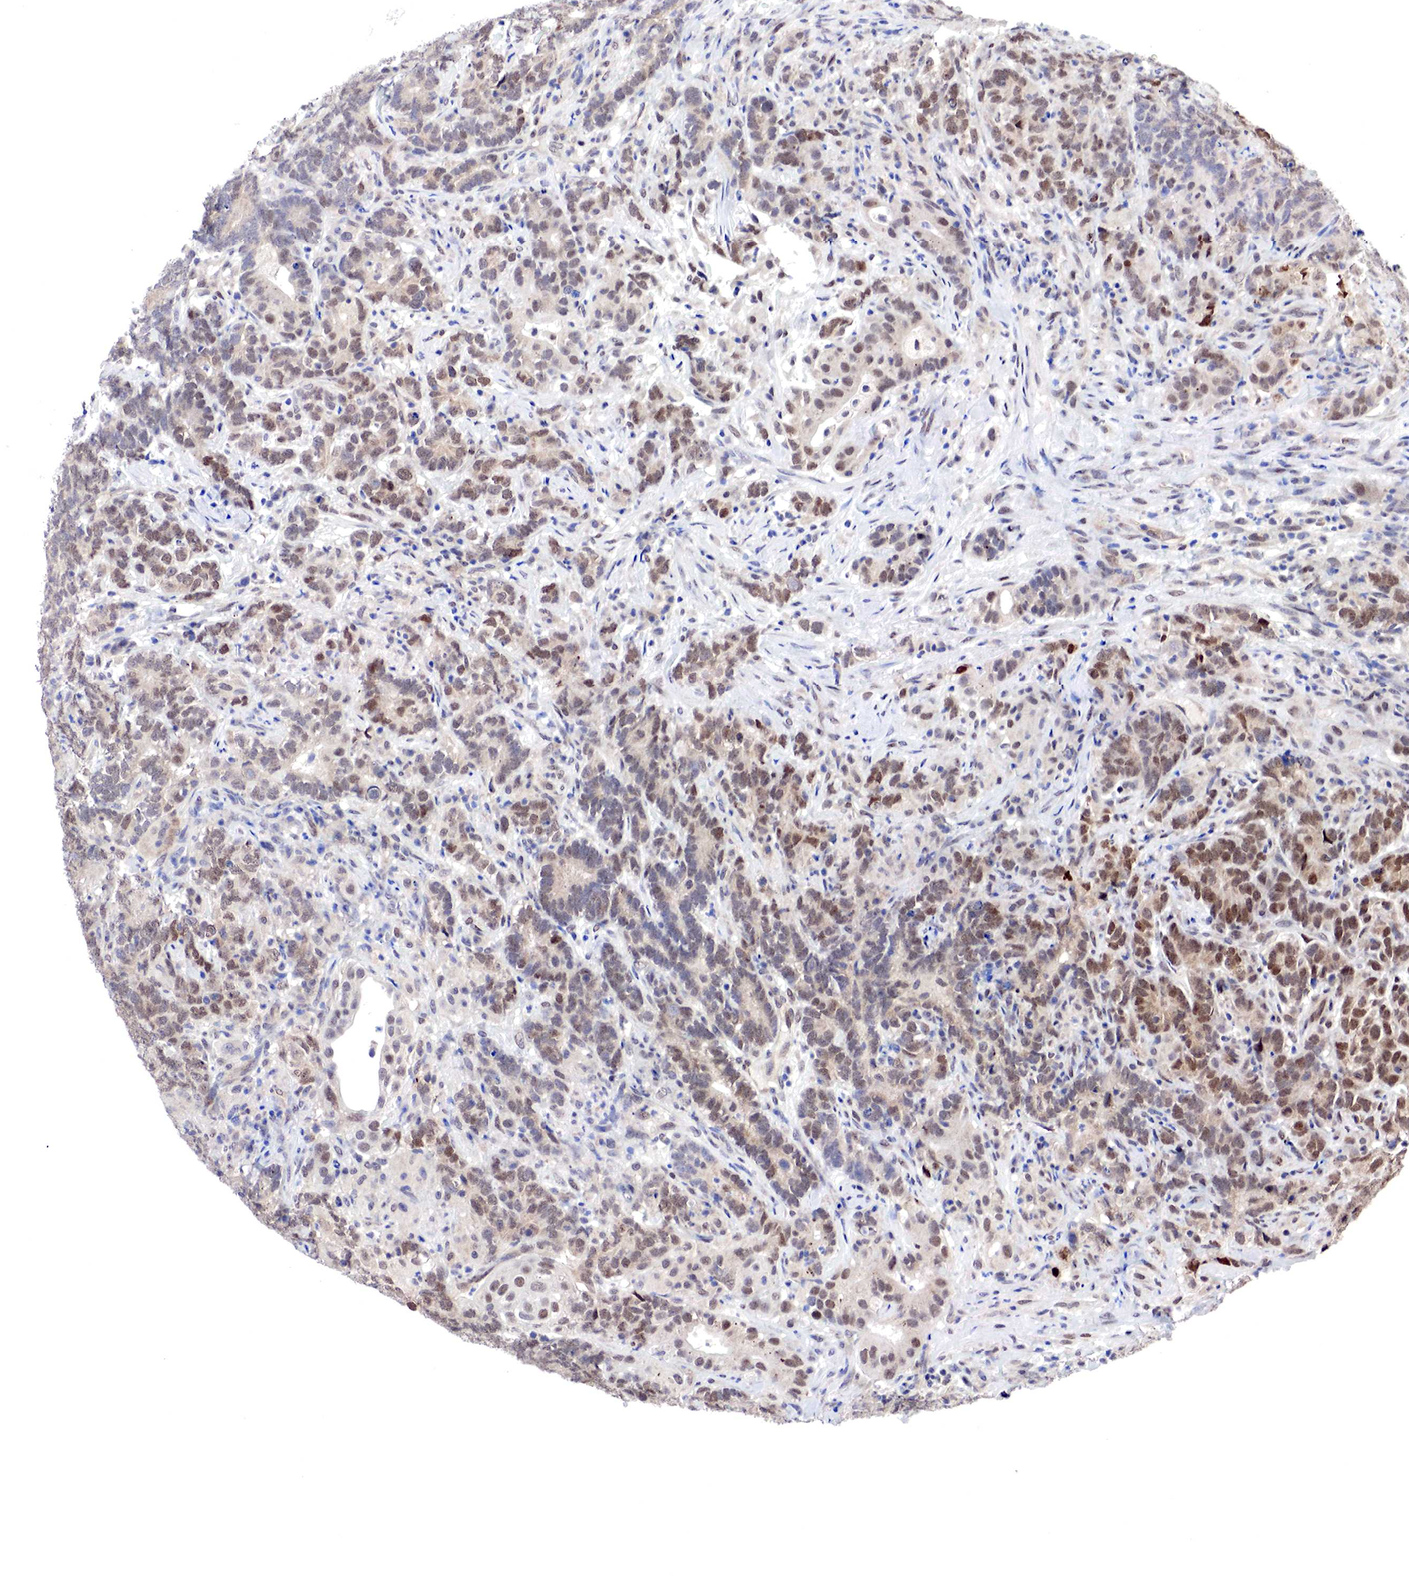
{"staining": {"intensity": "moderate", "quantity": ">75%", "location": "cytoplasmic/membranous,nuclear"}, "tissue": "testis cancer", "cell_type": "Tumor cells", "image_type": "cancer", "snomed": [{"axis": "morphology", "description": "Carcinoma, Embryonal, NOS"}, {"axis": "topography", "description": "Testis"}], "caption": "Protein positivity by IHC shows moderate cytoplasmic/membranous and nuclear positivity in approximately >75% of tumor cells in testis cancer. The protein is shown in brown color, while the nuclei are stained blue.", "gene": "PABIR2", "patient": {"sex": "male", "age": 26}}